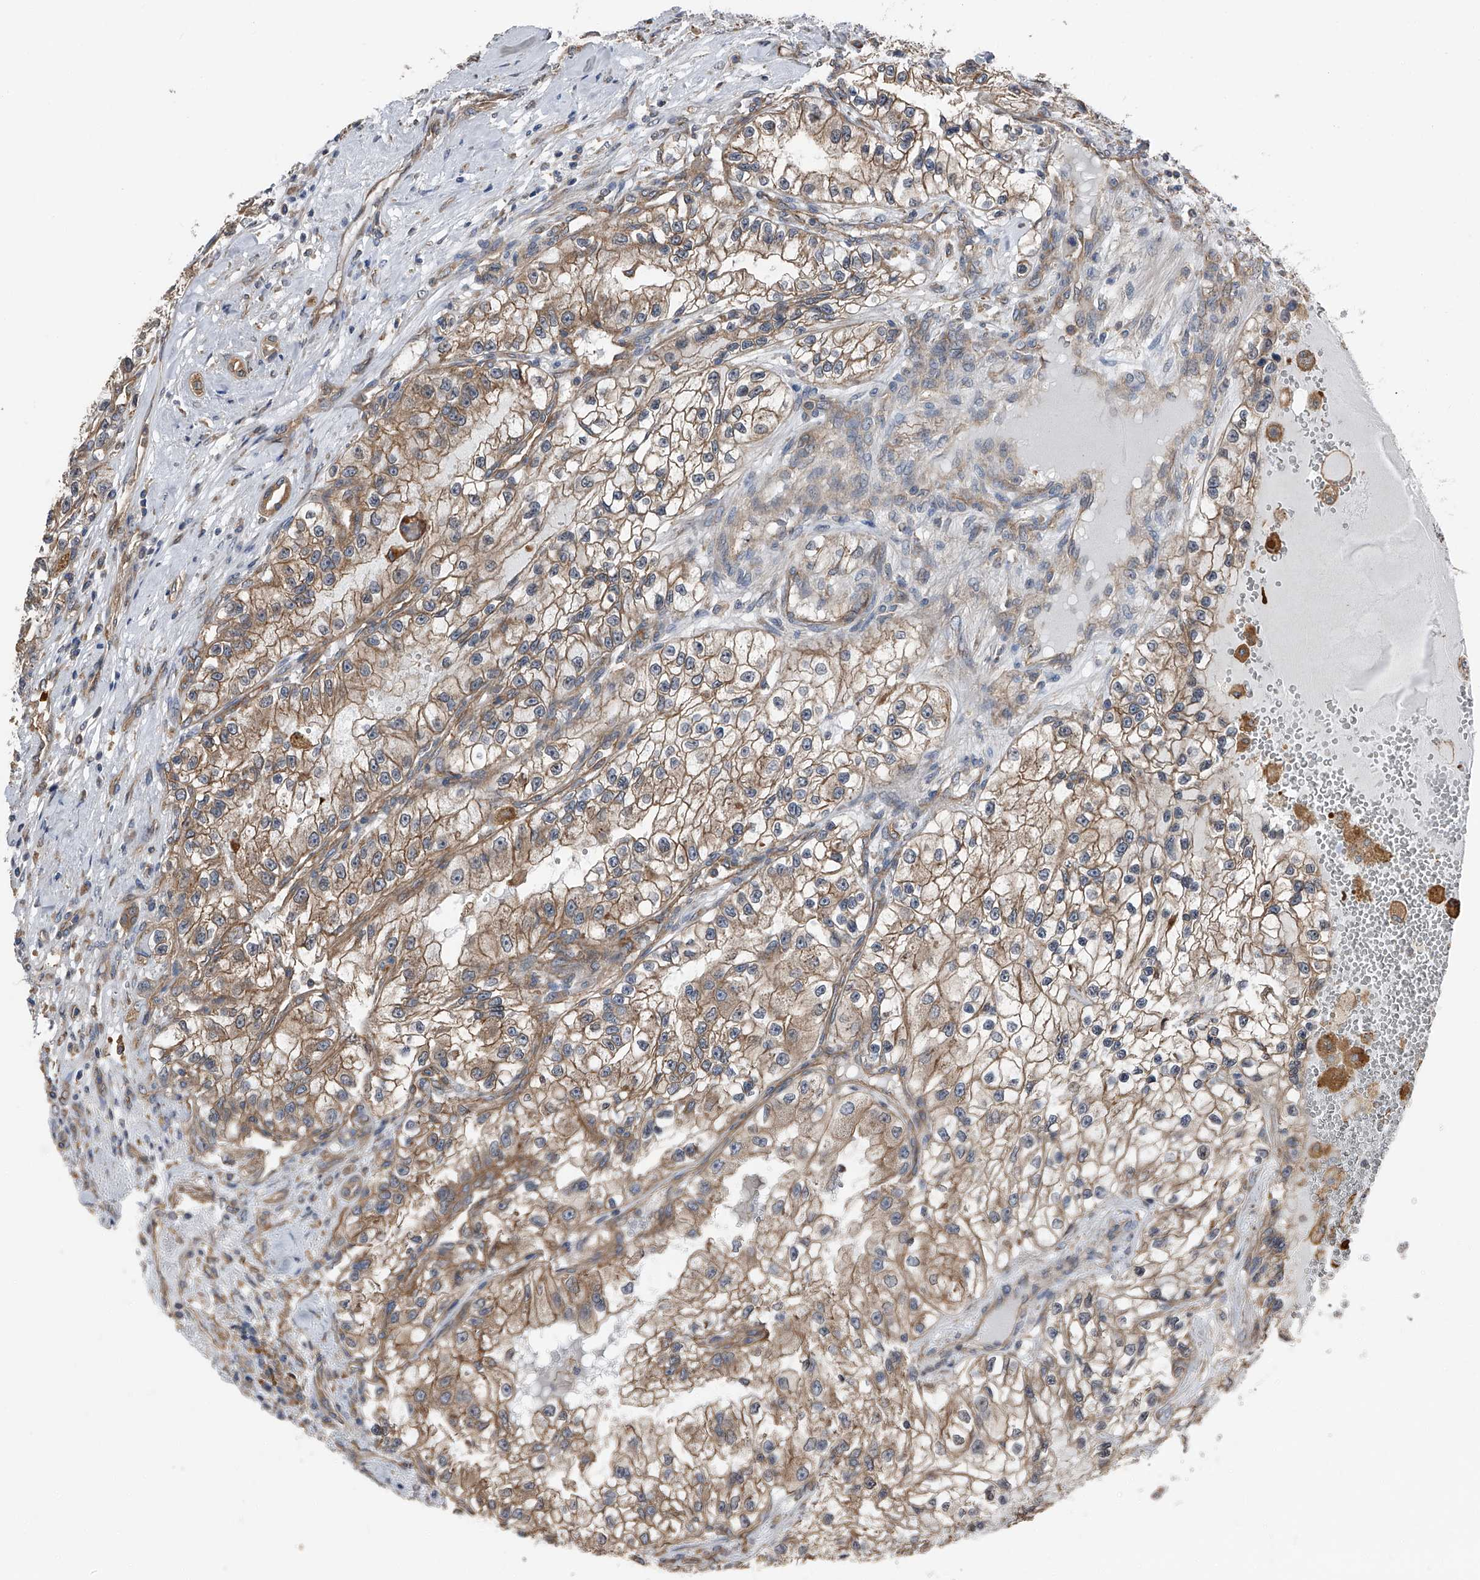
{"staining": {"intensity": "moderate", "quantity": ">75%", "location": "cytoplasmic/membranous"}, "tissue": "renal cancer", "cell_type": "Tumor cells", "image_type": "cancer", "snomed": [{"axis": "morphology", "description": "Adenocarcinoma, NOS"}, {"axis": "topography", "description": "Kidney"}], "caption": "Protein analysis of adenocarcinoma (renal) tissue demonstrates moderate cytoplasmic/membranous staining in about >75% of tumor cells.", "gene": "KCNJ2", "patient": {"sex": "female", "age": 57}}